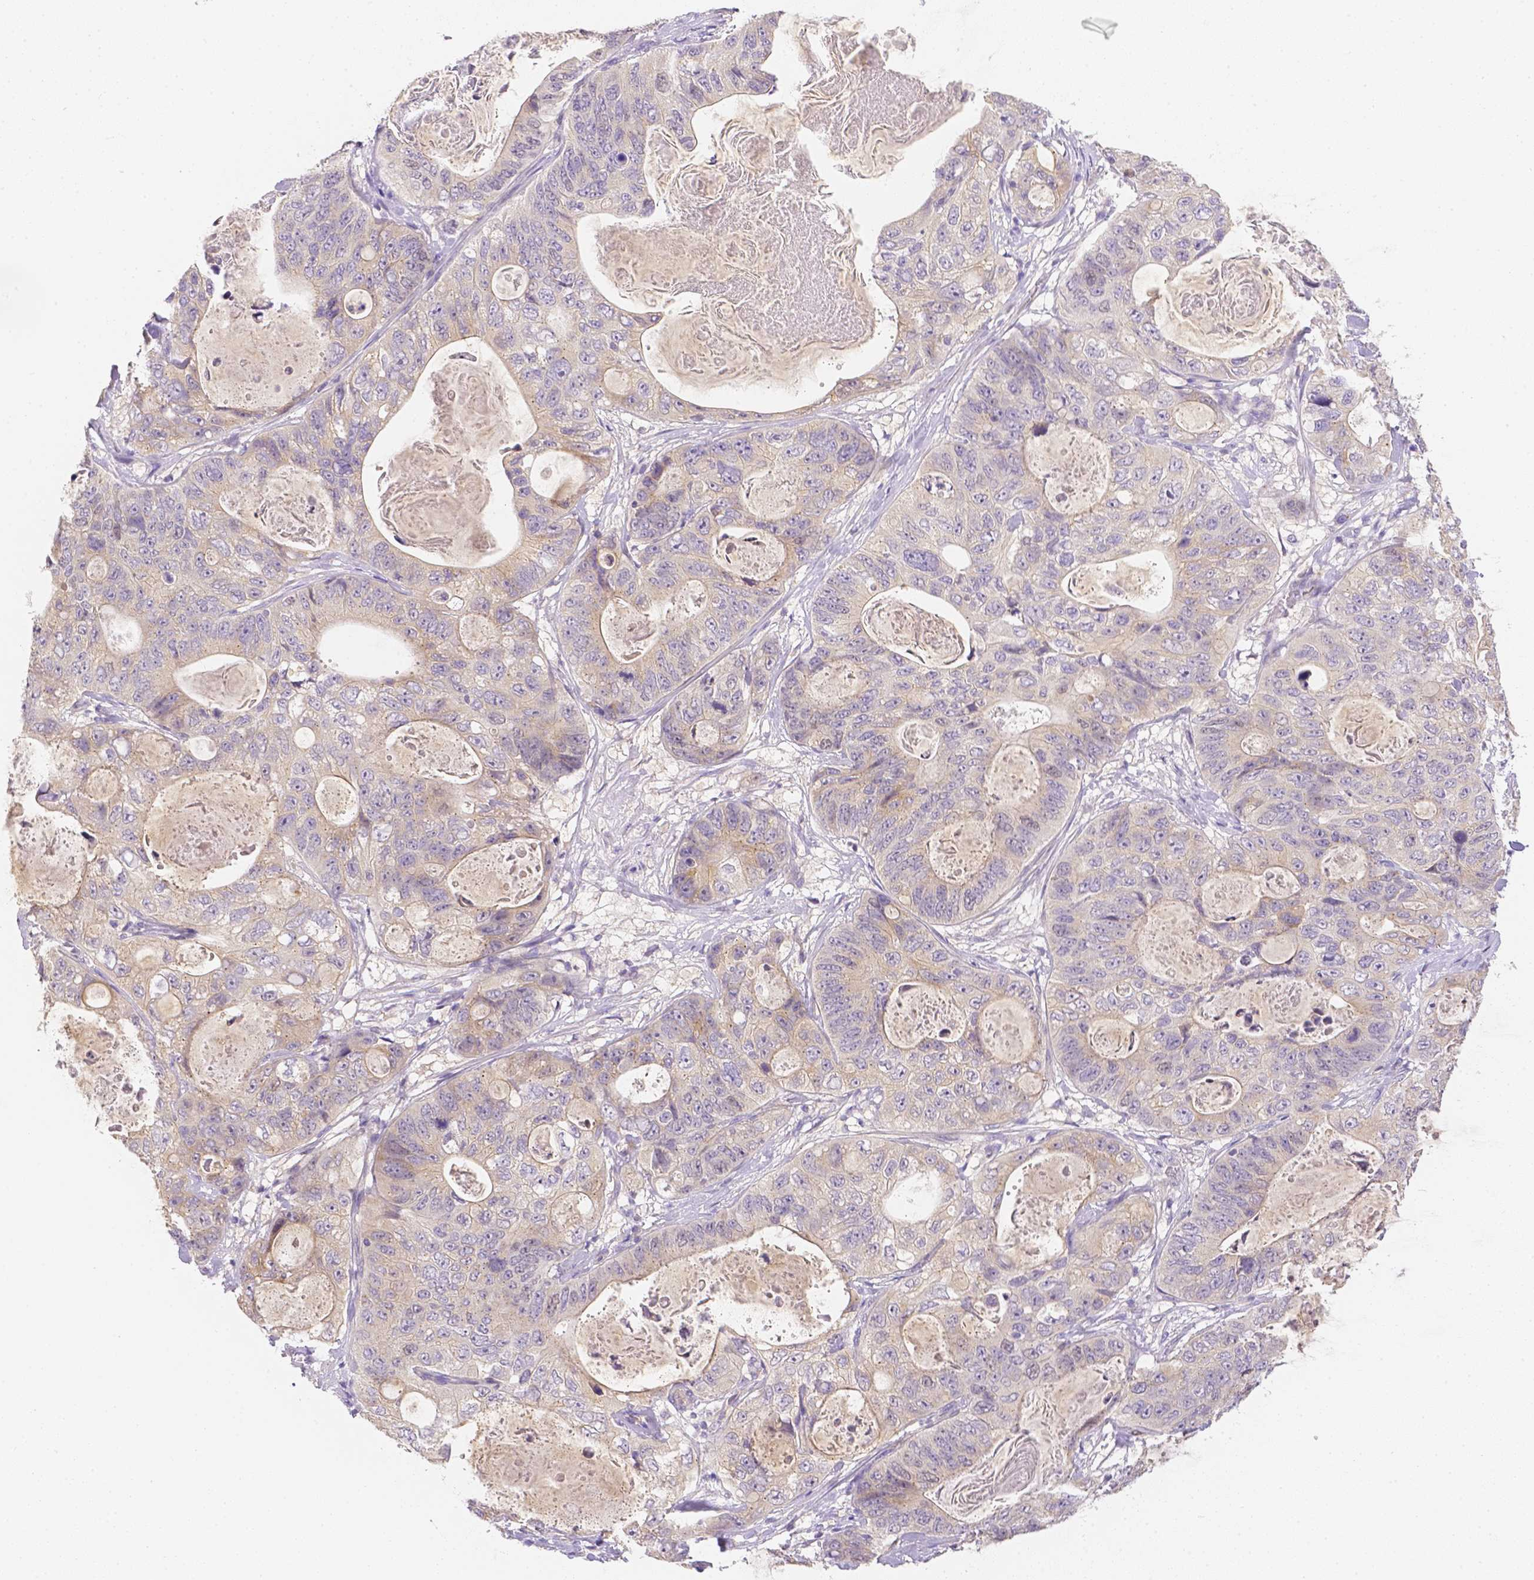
{"staining": {"intensity": "weak", "quantity": "25%-75%", "location": "cytoplasmic/membranous"}, "tissue": "stomach cancer", "cell_type": "Tumor cells", "image_type": "cancer", "snomed": [{"axis": "morphology", "description": "Normal tissue, NOS"}, {"axis": "morphology", "description": "Adenocarcinoma, NOS"}, {"axis": "topography", "description": "Stomach"}], "caption": "Immunohistochemical staining of human stomach cancer displays low levels of weak cytoplasmic/membranous protein expression in about 25%-75% of tumor cells.", "gene": "C10orf67", "patient": {"sex": "female", "age": 89}}